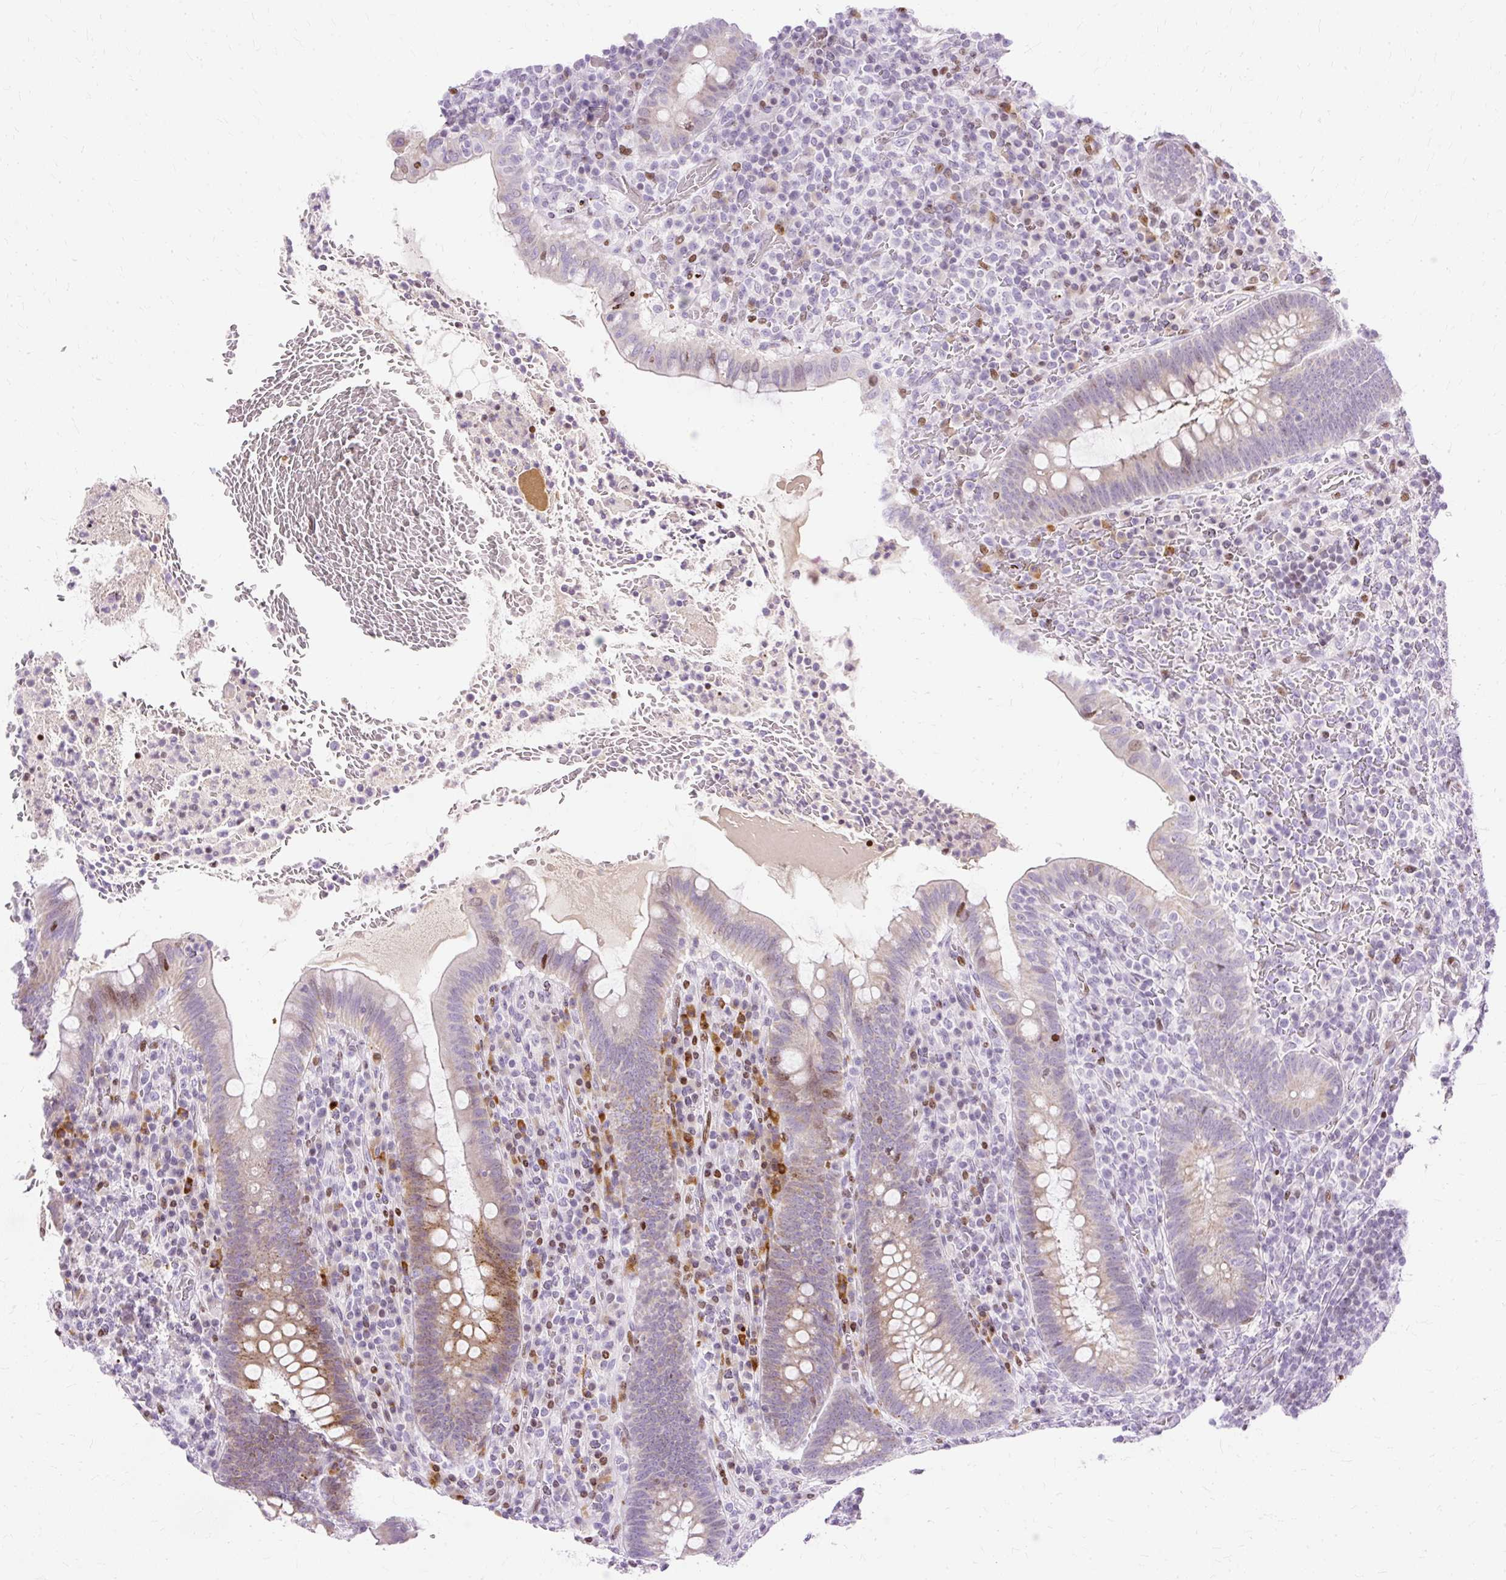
{"staining": {"intensity": "moderate", "quantity": "25%-75%", "location": "cytoplasmic/membranous,nuclear"}, "tissue": "appendix", "cell_type": "Glandular cells", "image_type": "normal", "snomed": [{"axis": "morphology", "description": "Normal tissue, NOS"}, {"axis": "topography", "description": "Appendix"}], "caption": "This image displays immunohistochemistry staining of unremarkable human appendix, with medium moderate cytoplasmic/membranous,nuclear staining in about 25%-75% of glandular cells.", "gene": "TMEM177", "patient": {"sex": "female", "age": 43}}